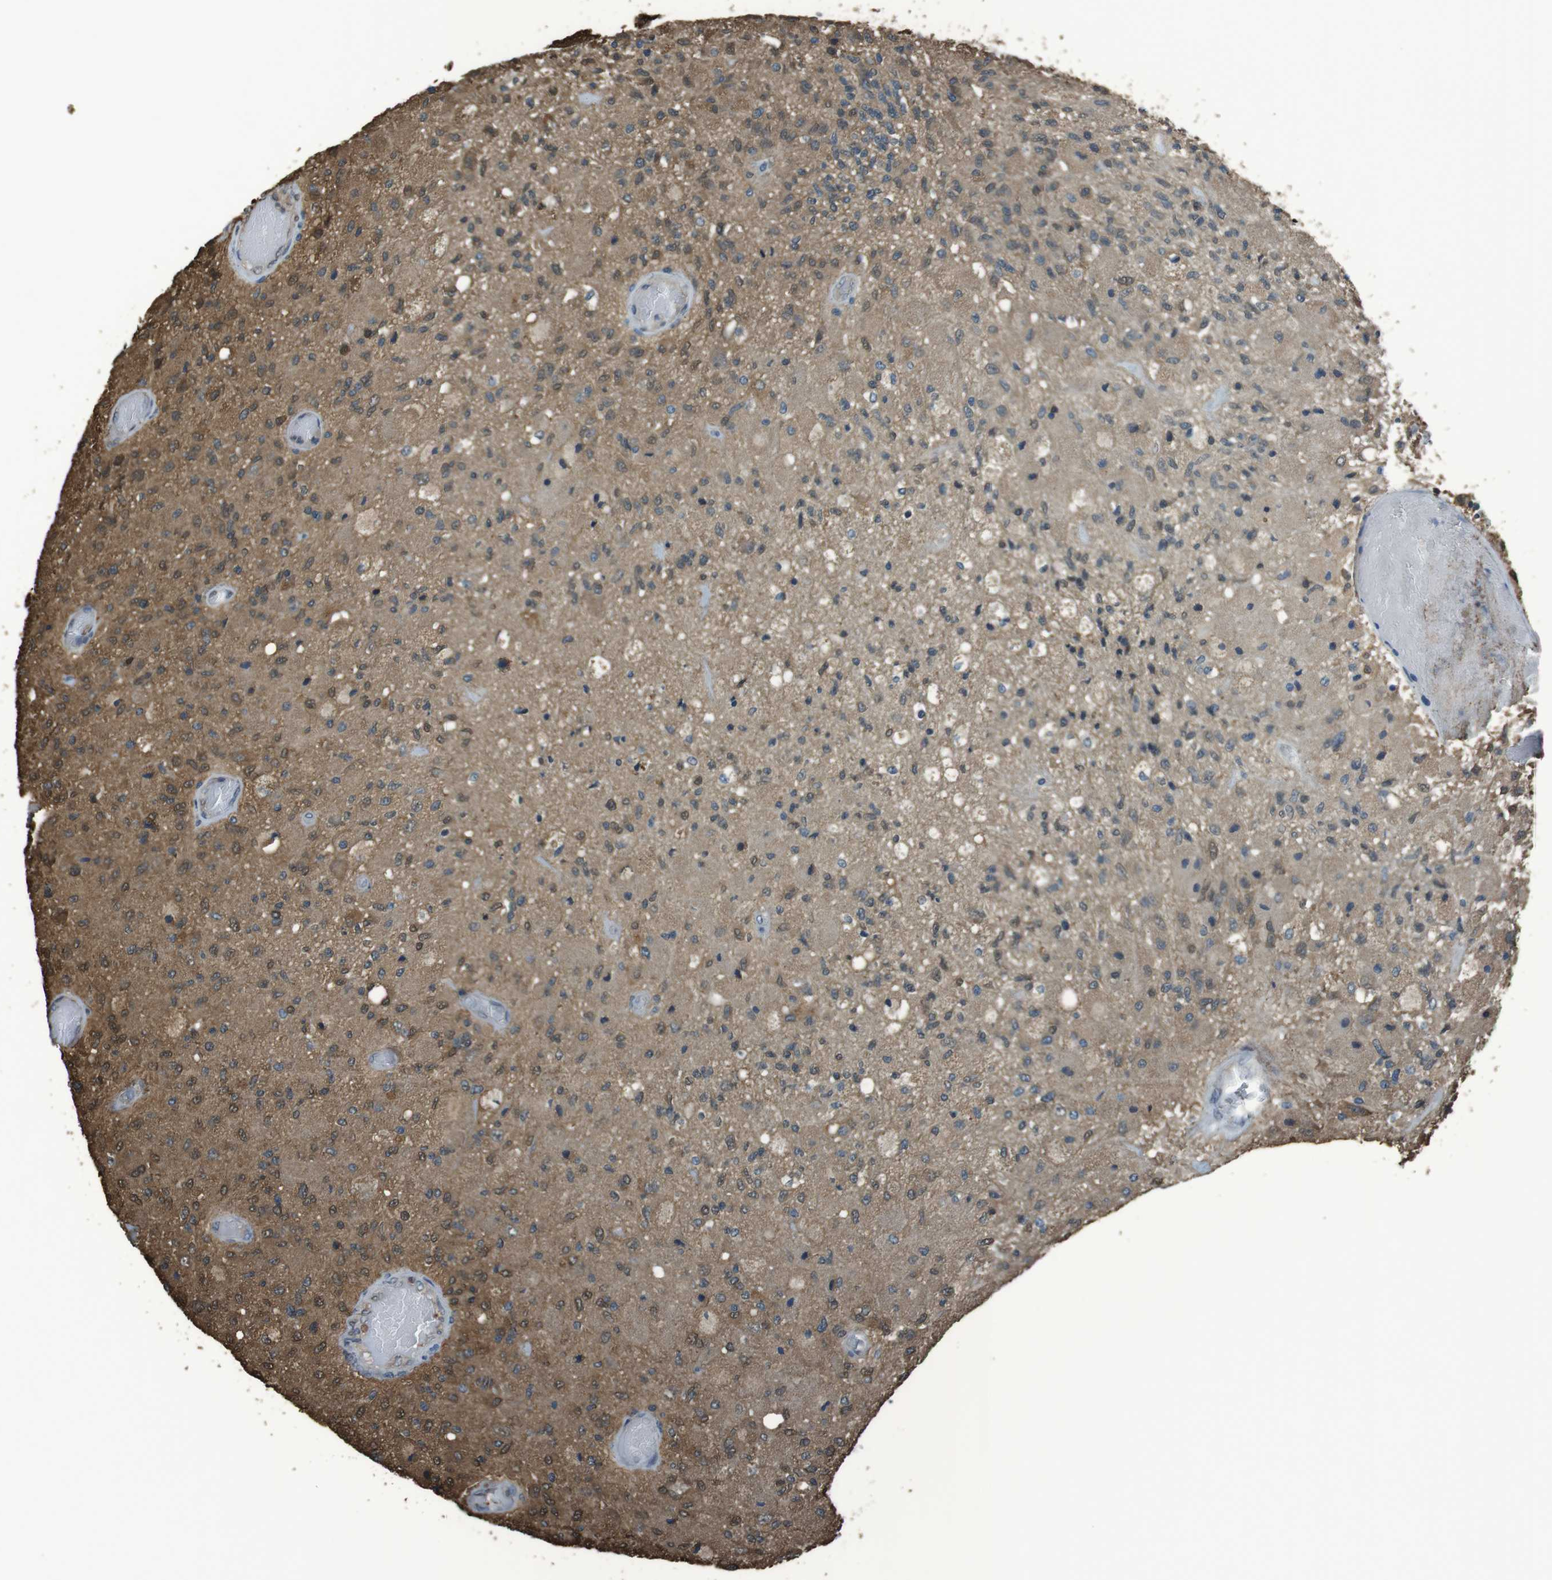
{"staining": {"intensity": "moderate", "quantity": "<25%", "location": "cytoplasmic/membranous,nuclear"}, "tissue": "glioma", "cell_type": "Tumor cells", "image_type": "cancer", "snomed": [{"axis": "morphology", "description": "Normal tissue, NOS"}, {"axis": "morphology", "description": "Glioma, malignant, High grade"}, {"axis": "topography", "description": "Cerebral cortex"}], "caption": "Moderate cytoplasmic/membranous and nuclear staining for a protein is identified in approximately <25% of tumor cells of glioma using immunohistochemistry.", "gene": "TWSG1", "patient": {"sex": "male", "age": 77}}